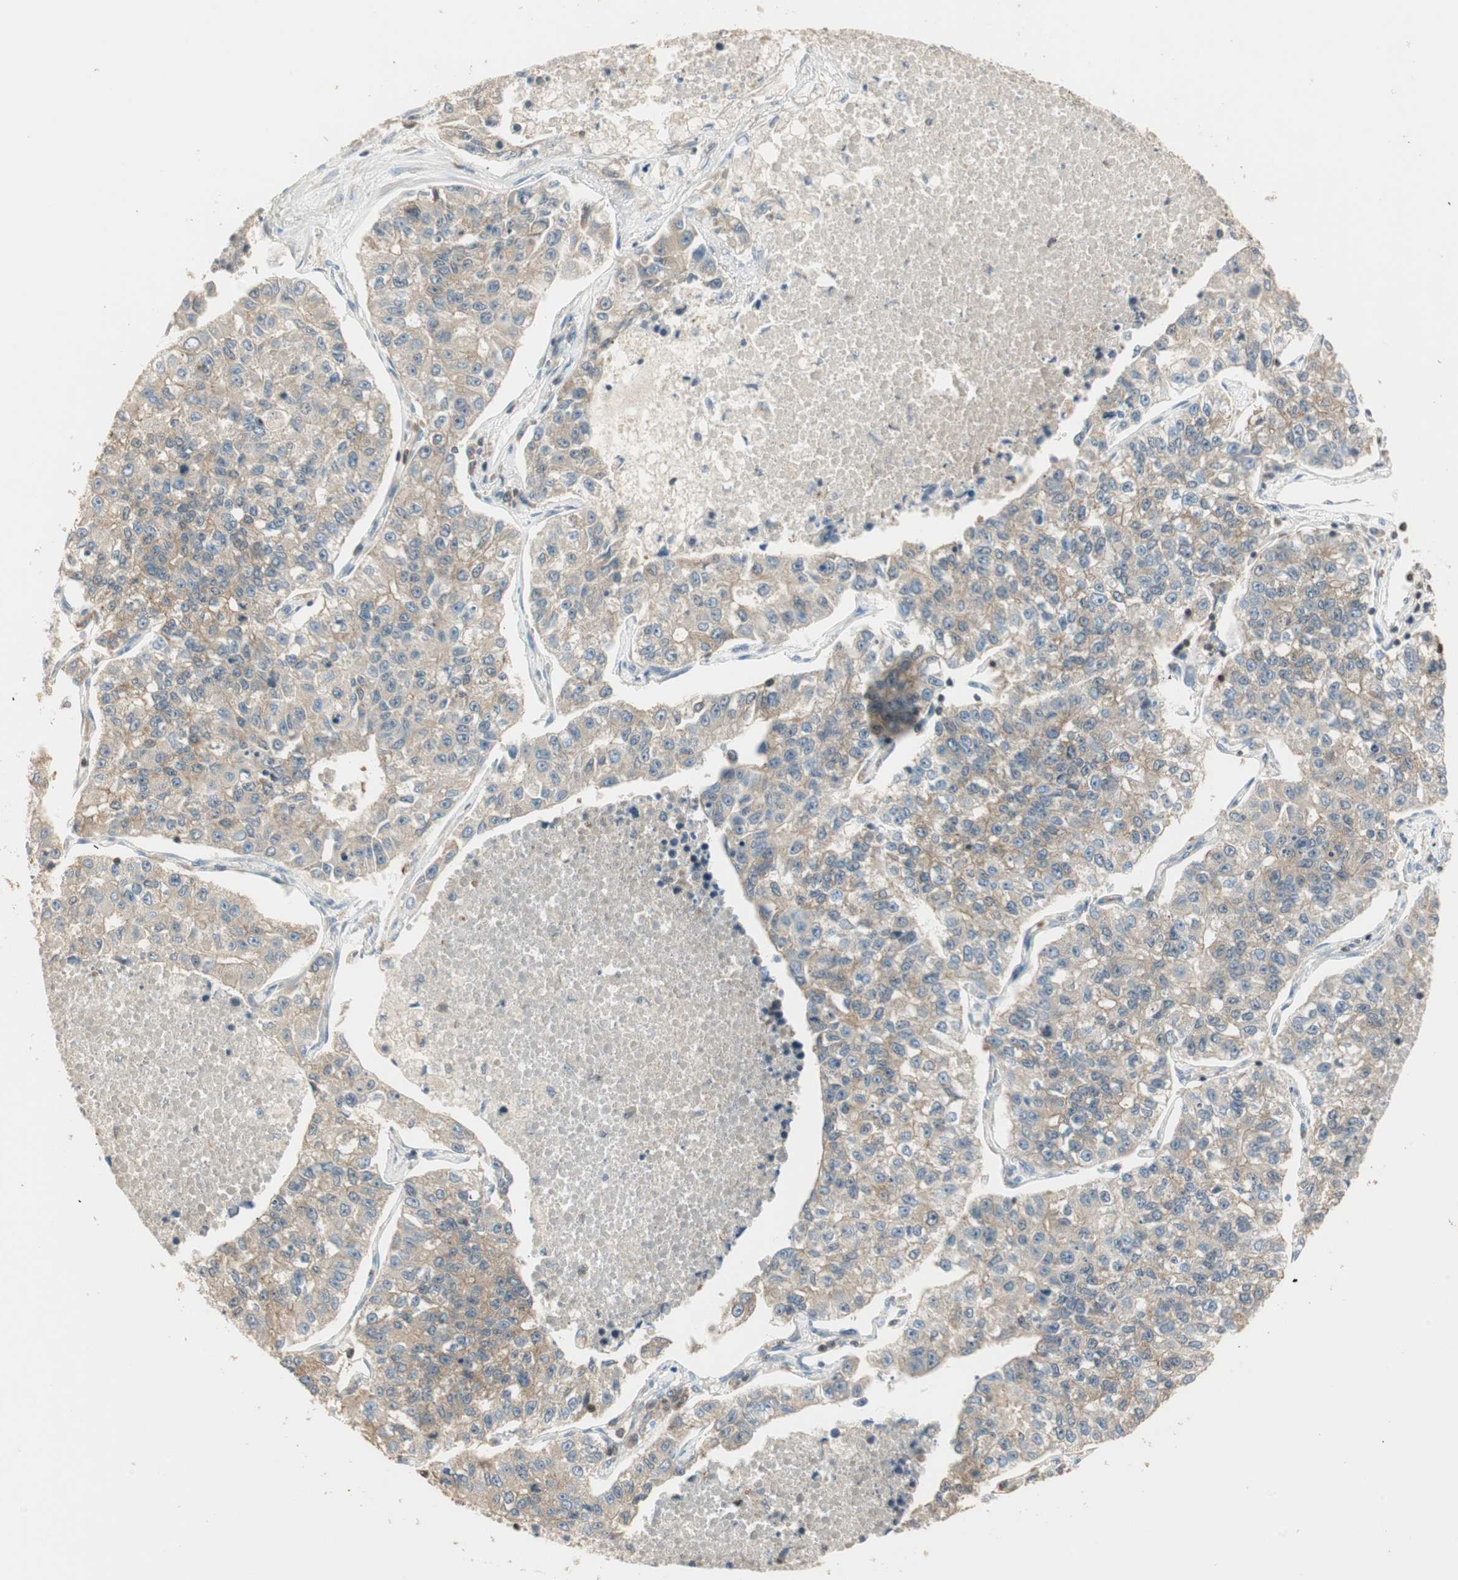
{"staining": {"intensity": "weak", "quantity": ">75%", "location": "cytoplasmic/membranous"}, "tissue": "lung cancer", "cell_type": "Tumor cells", "image_type": "cancer", "snomed": [{"axis": "morphology", "description": "Adenocarcinoma, NOS"}, {"axis": "topography", "description": "Lung"}], "caption": "Lung adenocarcinoma stained for a protein displays weak cytoplasmic/membranous positivity in tumor cells. The staining was performed using DAB to visualize the protein expression in brown, while the nuclei were stained in blue with hematoxylin (Magnification: 20x).", "gene": "CRLF3", "patient": {"sex": "male", "age": 49}}